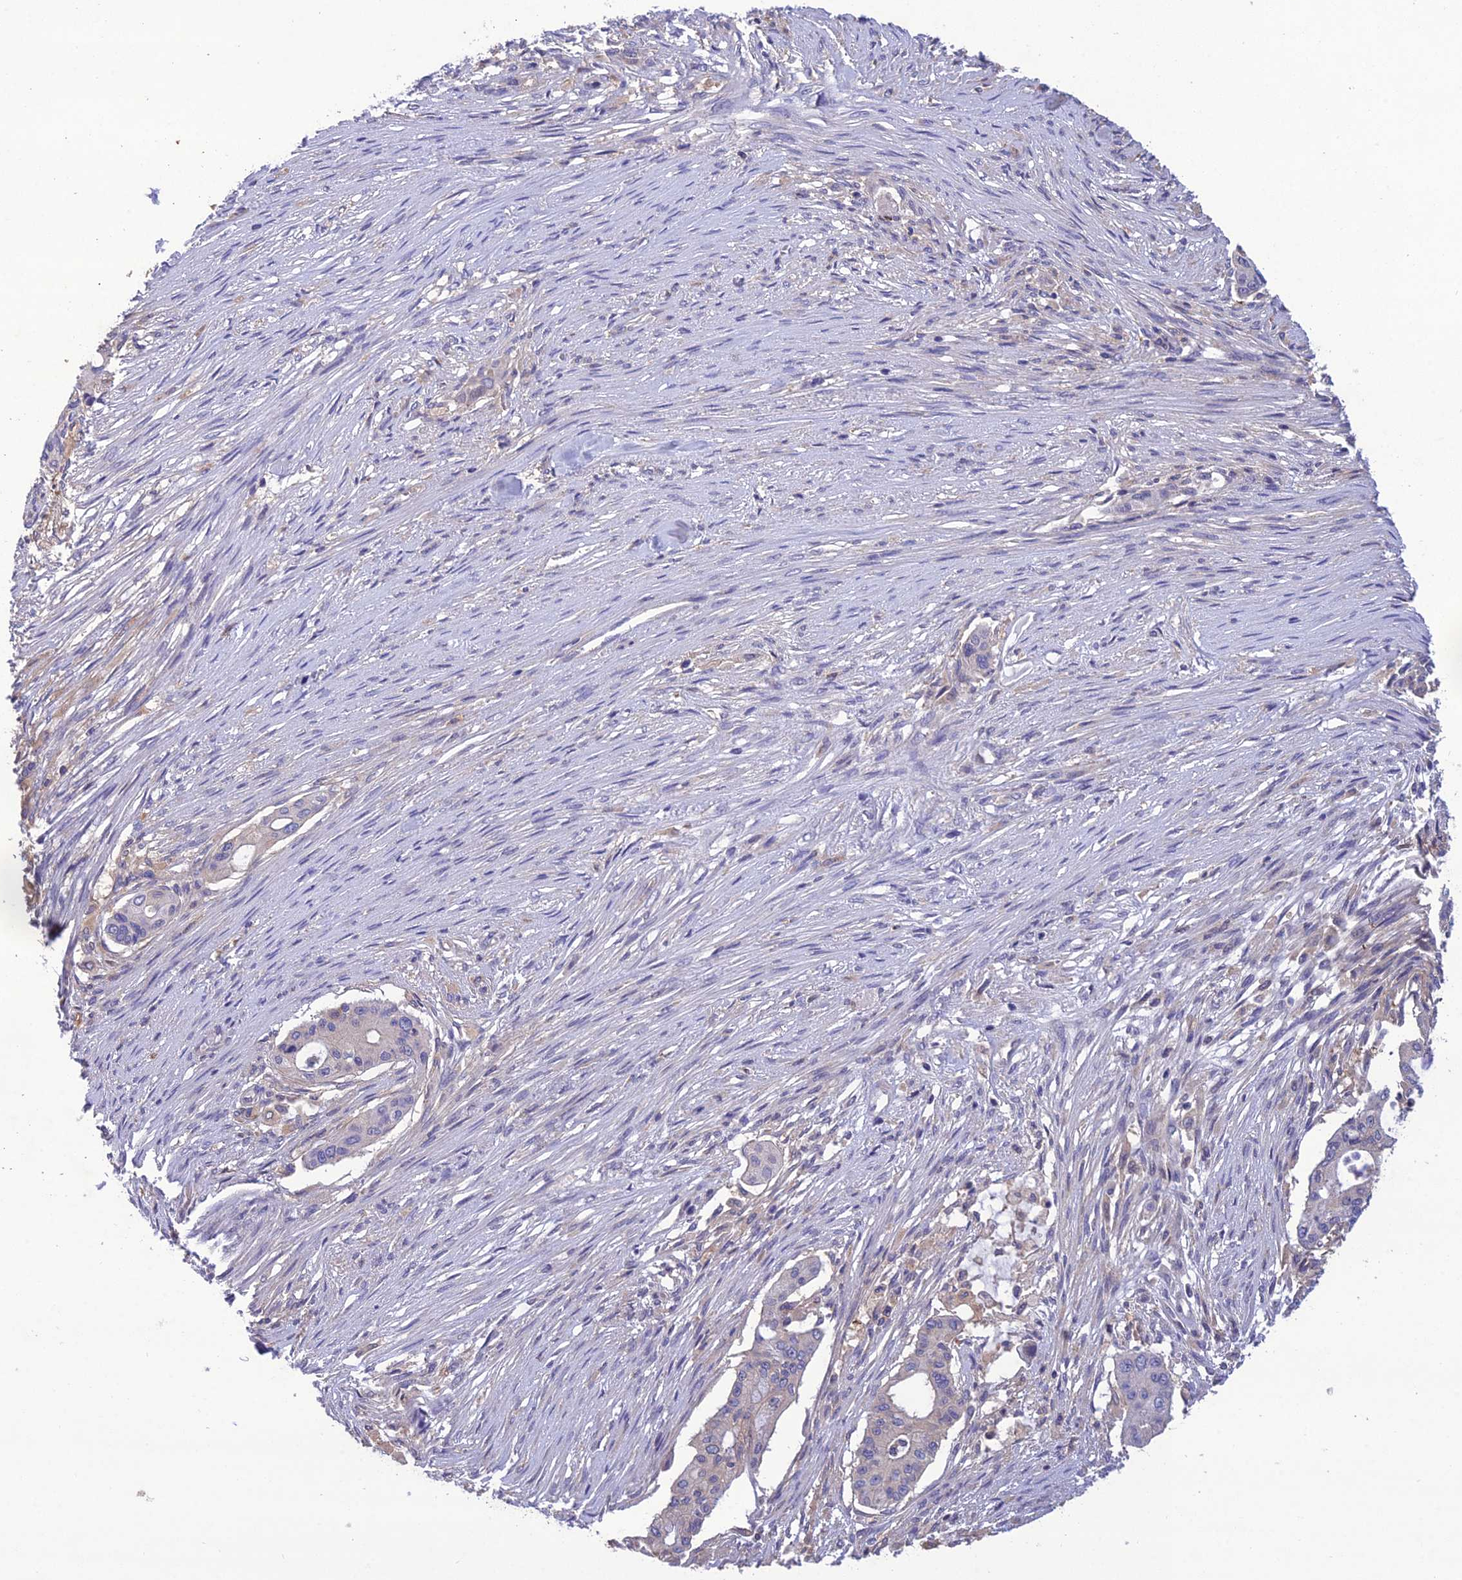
{"staining": {"intensity": "negative", "quantity": "none", "location": "none"}, "tissue": "pancreatic cancer", "cell_type": "Tumor cells", "image_type": "cancer", "snomed": [{"axis": "morphology", "description": "Adenocarcinoma, NOS"}, {"axis": "topography", "description": "Pancreas"}], "caption": "This histopathology image is of pancreatic cancer (adenocarcinoma) stained with immunohistochemistry to label a protein in brown with the nuclei are counter-stained blue. There is no expression in tumor cells.", "gene": "SNX24", "patient": {"sex": "male", "age": 46}}